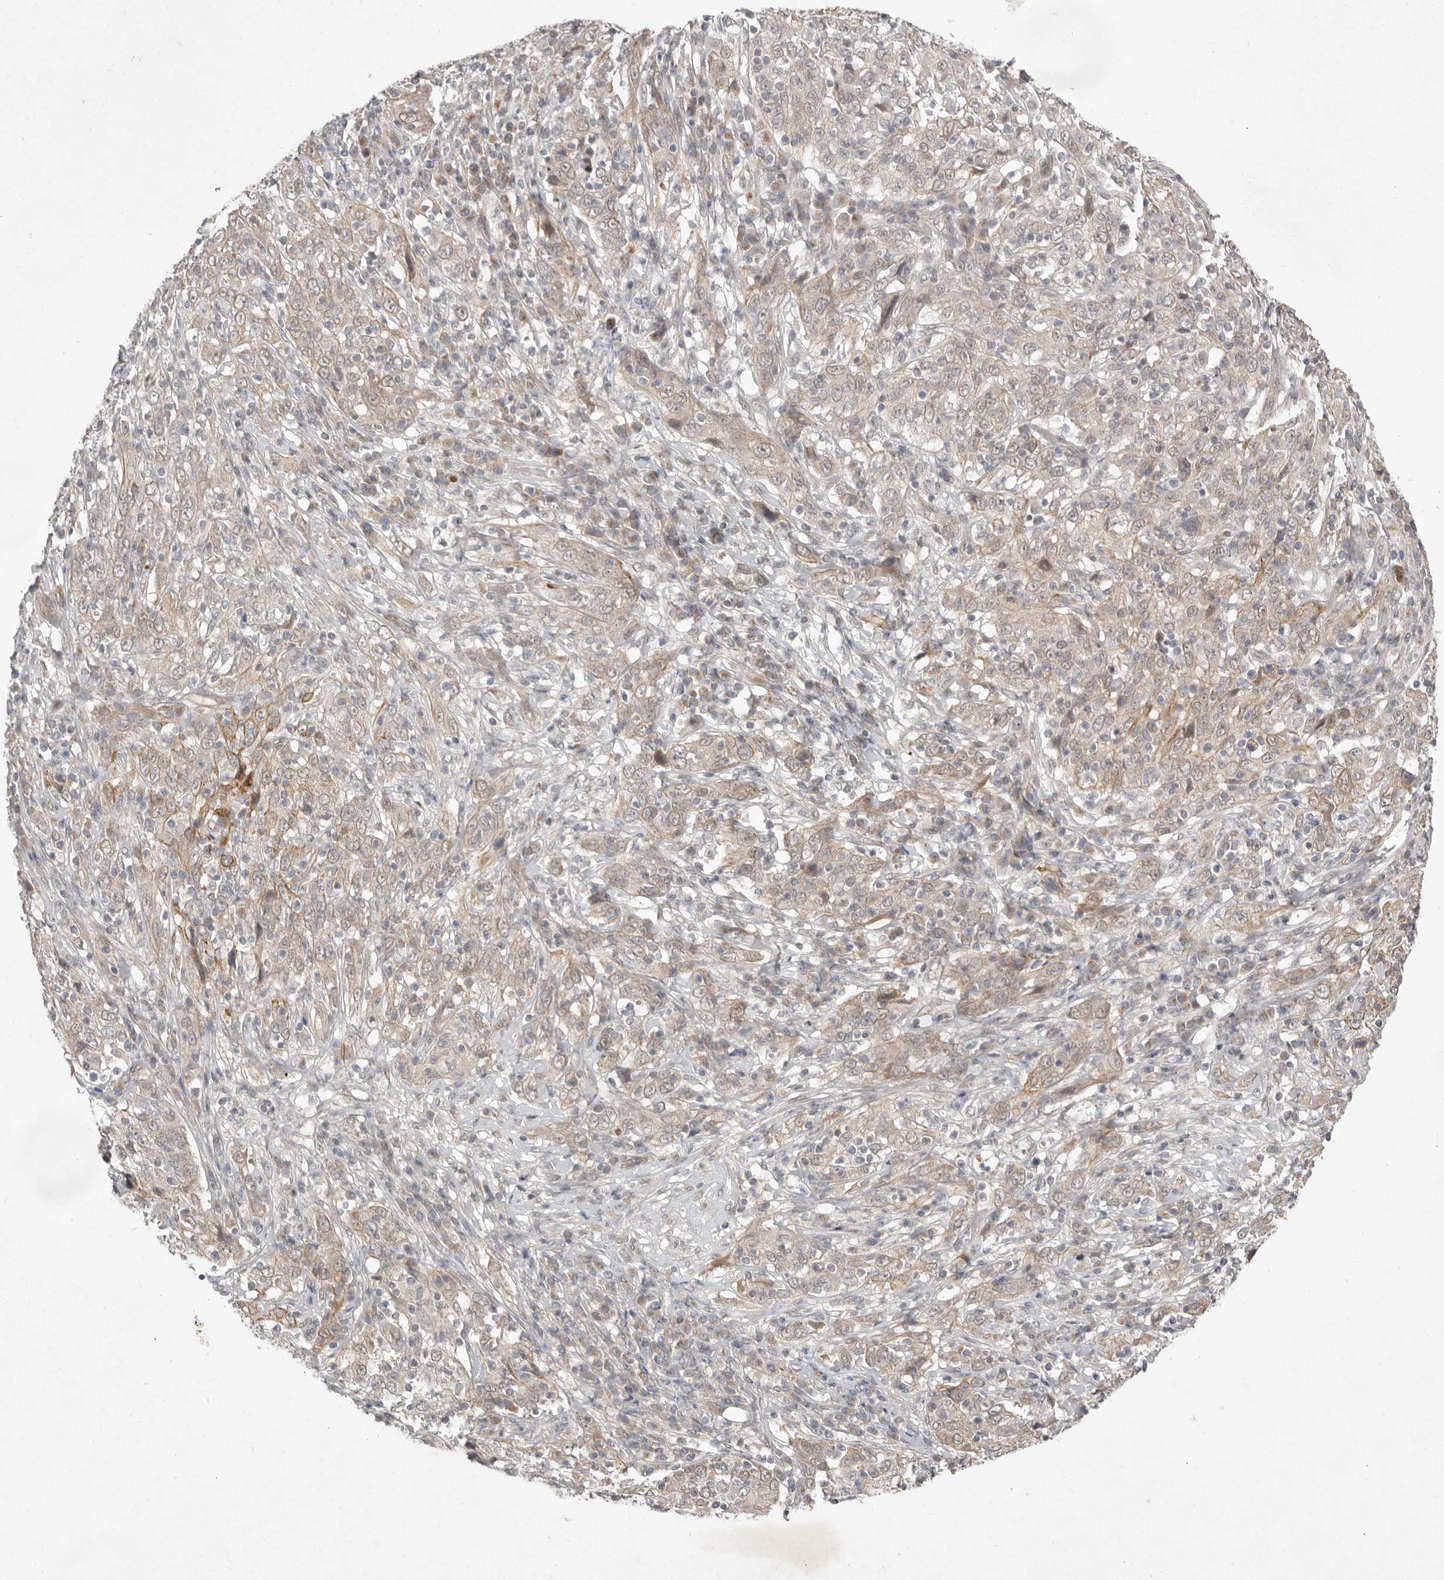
{"staining": {"intensity": "weak", "quantity": "25%-75%", "location": "cytoplasmic/membranous"}, "tissue": "cervical cancer", "cell_type": "Tumor cells", "image_type": "cancer", "snomed": [{"axis": "morphology", "description": "Squamous cell carcinoma, NOS"}, {"axis": "topography", "description": "Cervix"}], "caption": "Immunohistochemical staining of cervical cancer reveals weak cytoplasmic/membranous protein expression in approximately 25%-75% of tumor cells.", "gene": "NSUN4", "patient": {"sex": "female", "age": 46}}